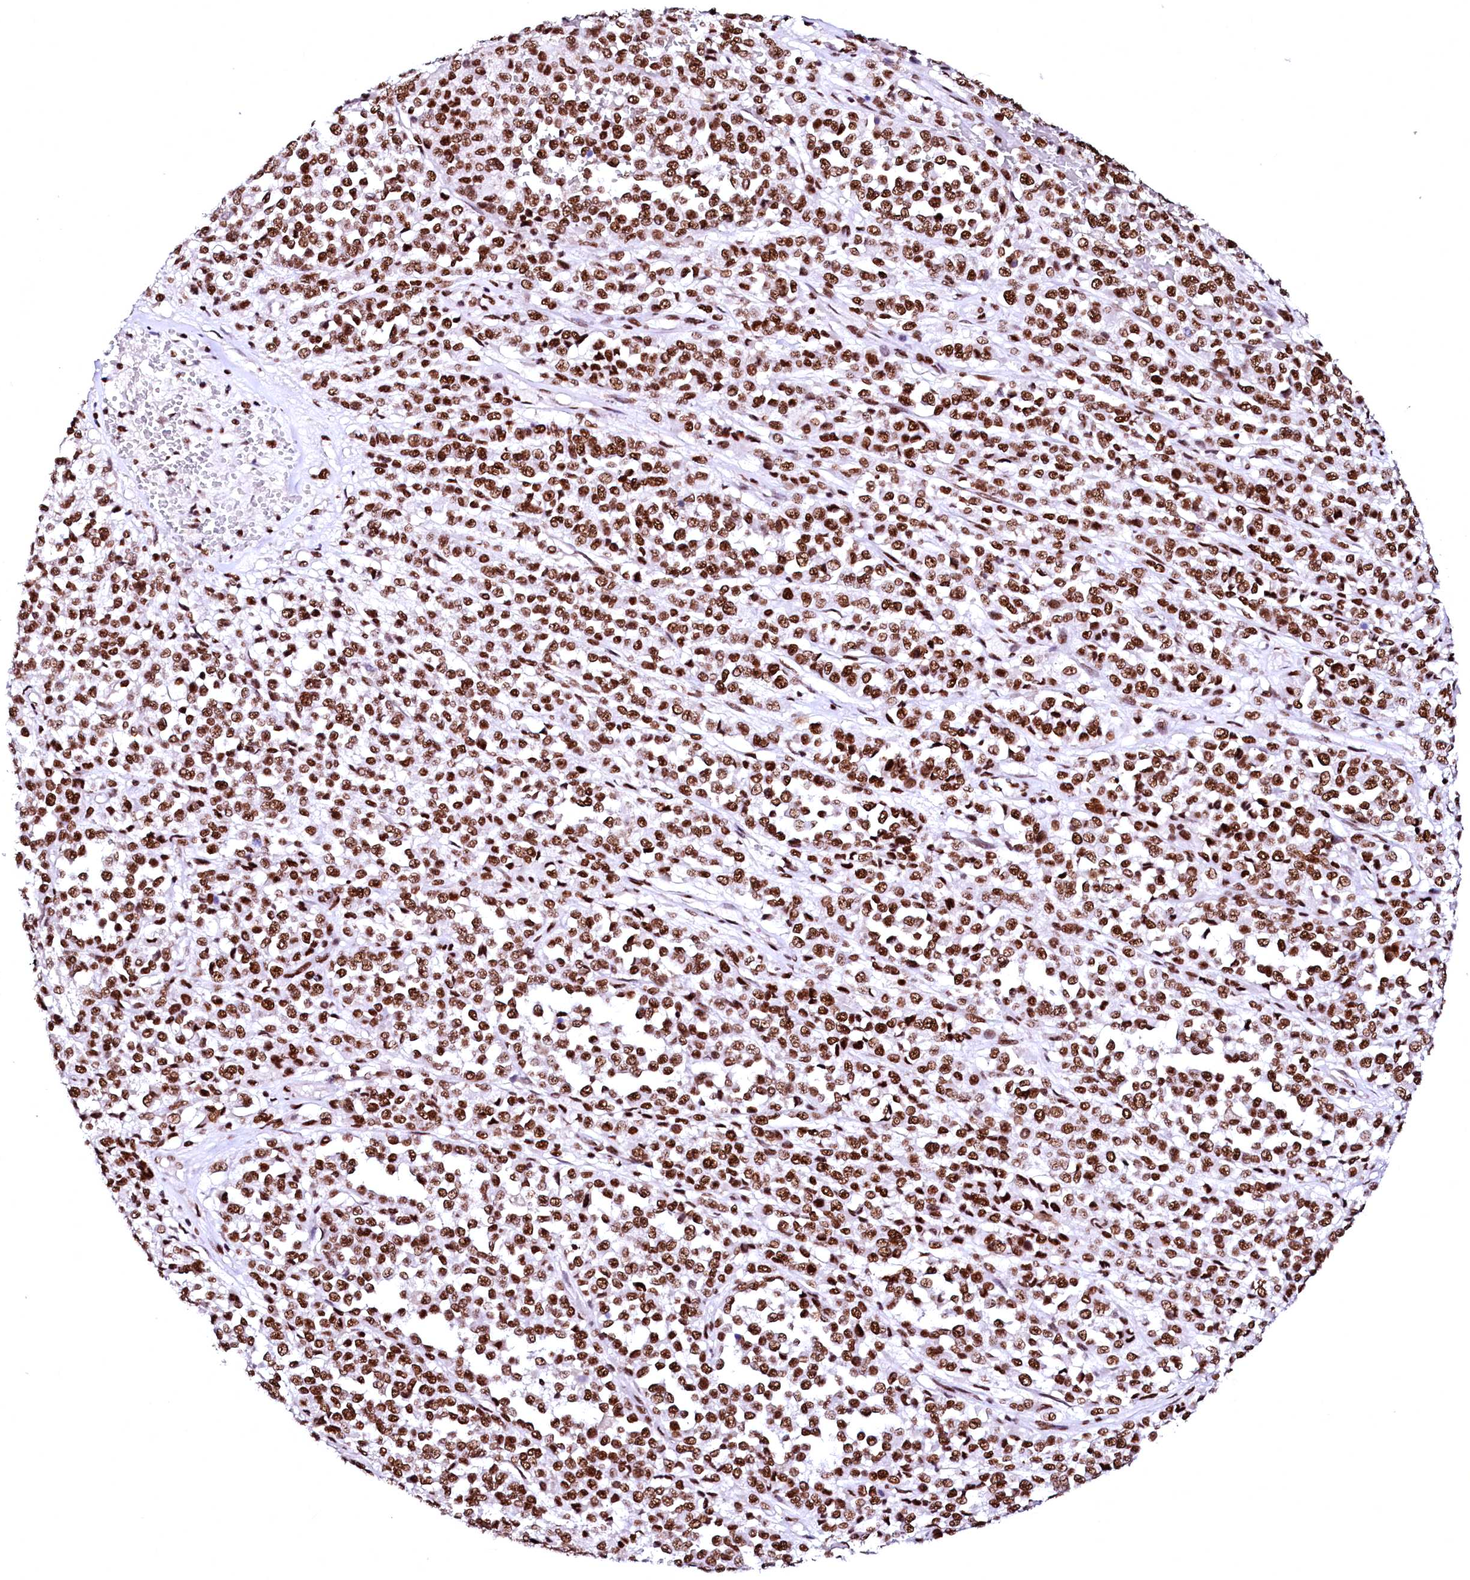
{"staining": {"intensity": "strong", "quantity": ">75%", "location": "nuclear"}, "tissue": "melanoma", "cell_type": "Tumor cells", "image_type": "cancer", "snomed": [{"axis": "morphology", "description": "Malignant melanoma, Metastatic site"}, {"axis": "topography", "description": "Pancreas"}], "caption": "The histopathology image displays staining of malignant melanoma (metastatic site), revealing strong nuclear protein positivity (brown color) within tumor cells.", "gene": "CPSF6", "patient": {"sex": "female", "age": 30}}